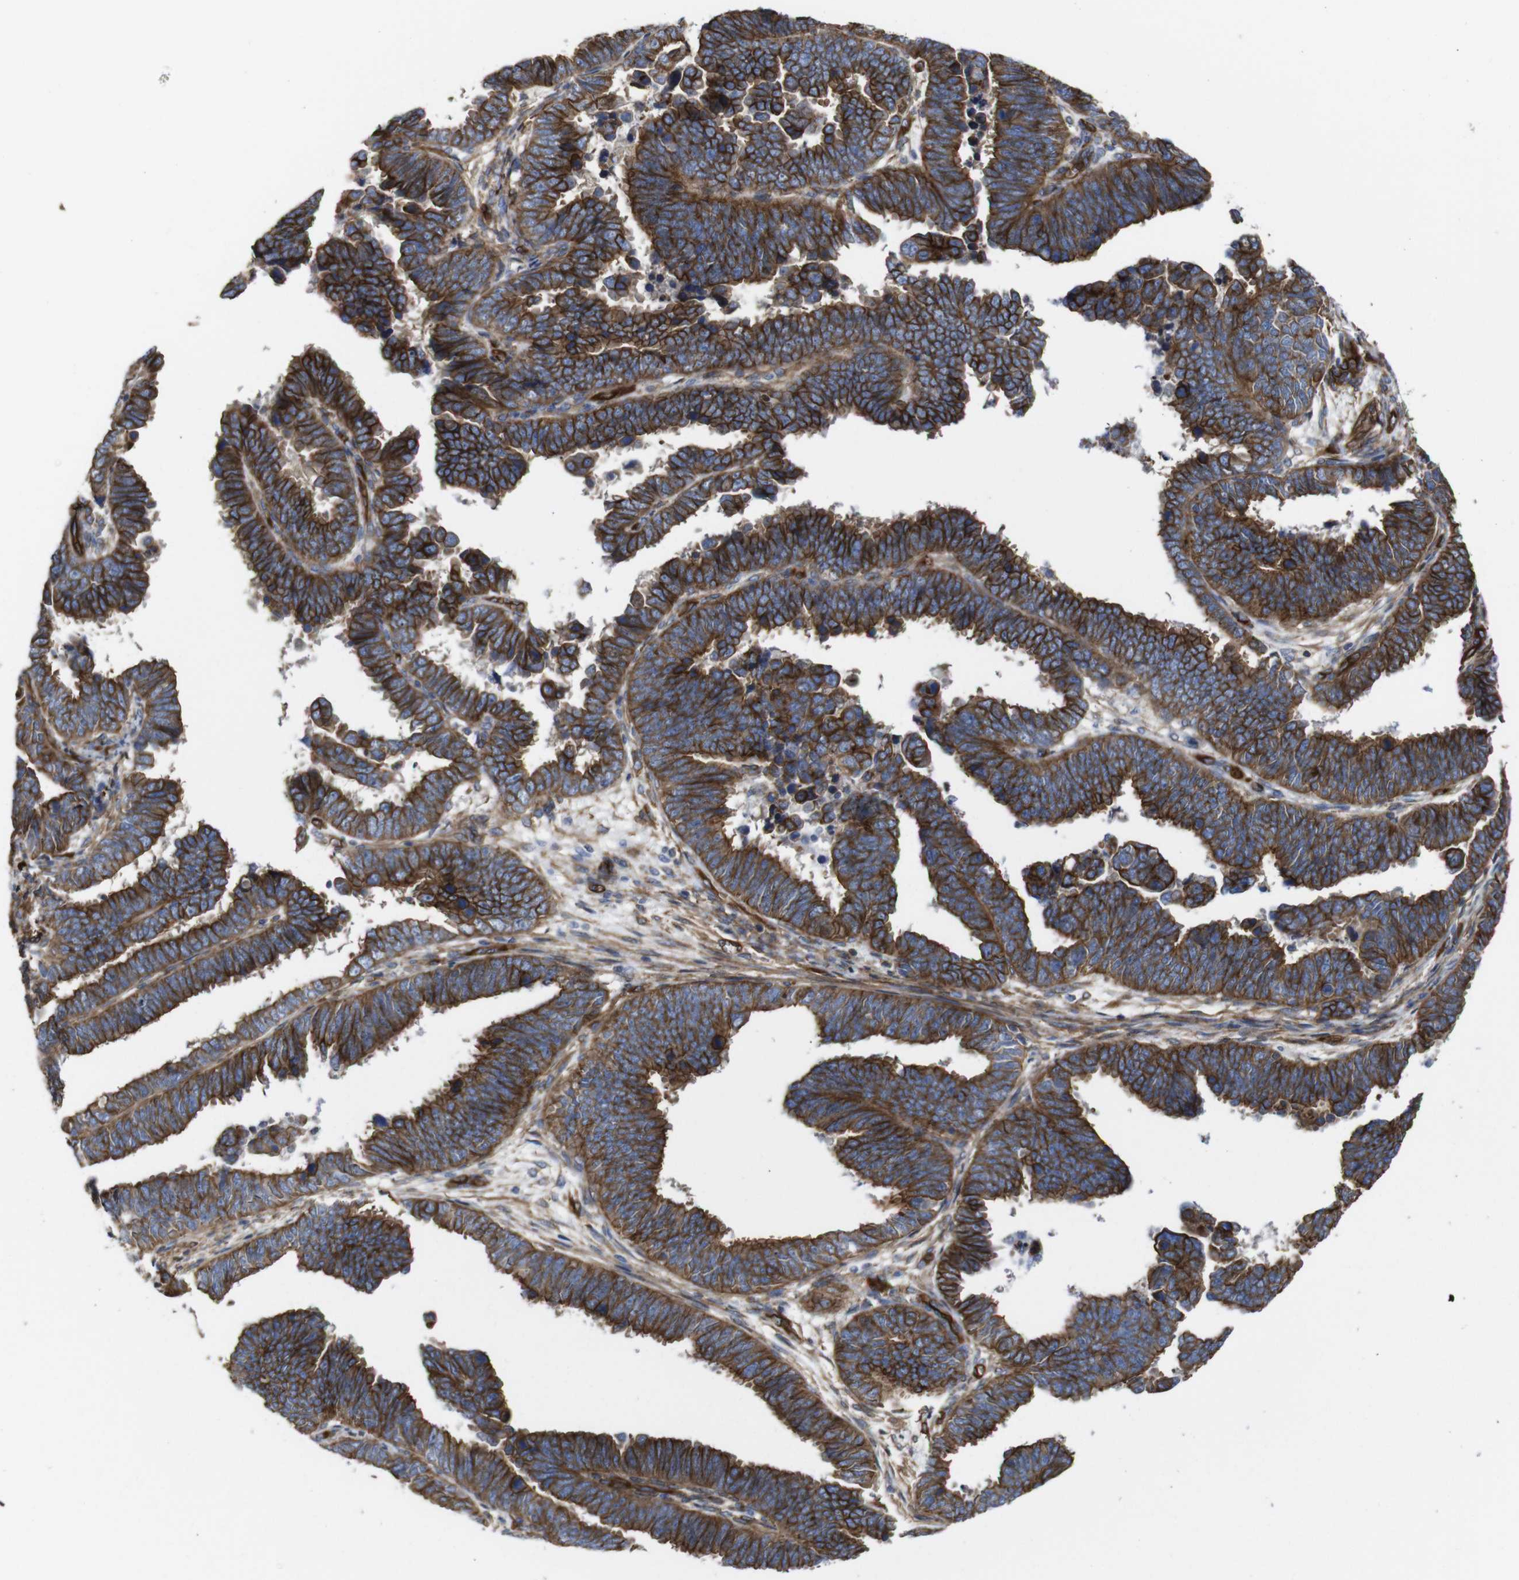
{"staining": {"intensity": "moderate", "quantity": ">75%", "location": "cytoplasmic/membranous"}, "tissue": "endometrial cancer", "cell_type": "Tumor cells", "image_type": "cancer", "snomed": [{"axis": "morphology", "description": "Adenocarcinoma, NOS"}, {"axis": "topography", "description": "Endometrium"}], "caption": "Immunohistochemical staining of endometrial cancer (adenocarcinoma) reveals medium levels of moderate cytoplasmic/membranous protein positivity in about >75% of tumor cells.", "gene": "SPTBN1", "patient": {"sex": "female", "age": 75}}